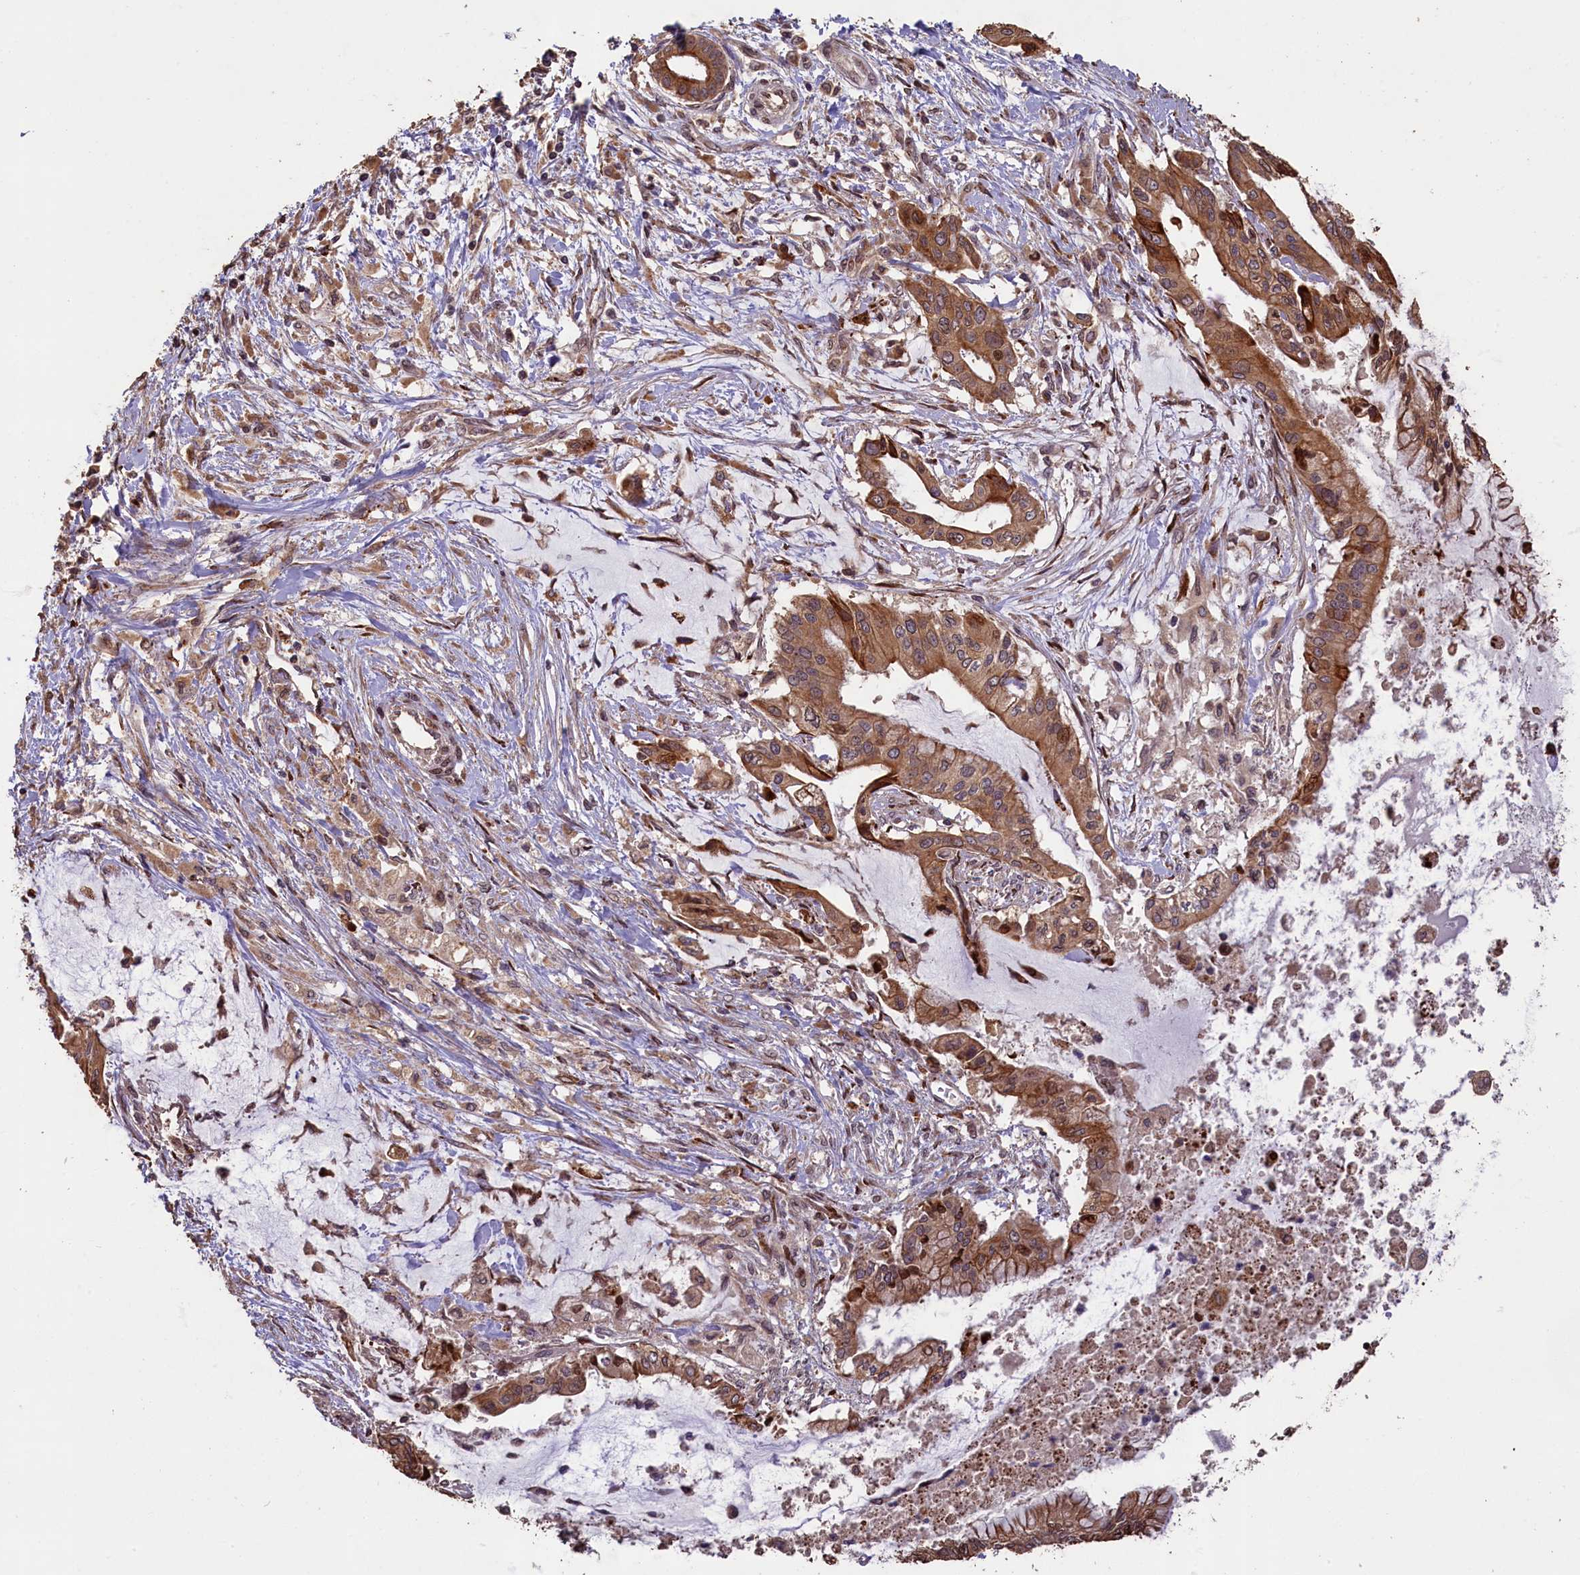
{"staining": {"intensity": "moderate", "quantity": ">75%", "location": "cytoplasmic/membranous"}, "tissue": "pancreatic cancer", "cell_type": "Tumor cells", "image_type": "cancer", "snomed": [{"axis": "morphology", "description": "Adenocarcinoma, NOS"}, {"axis": "topography", "description": "Pancreas"}], "caption": "The photomicrograph displays a brown stain indicating the presence of a protein in the cytoplasmic/membranous of tumor cells in pancreatic cancer. Ihc stains the protein in brown and the nuclei are stained blue.", "gene": "SLC38A7", "patient": {"sex": "male", "age": 46}}